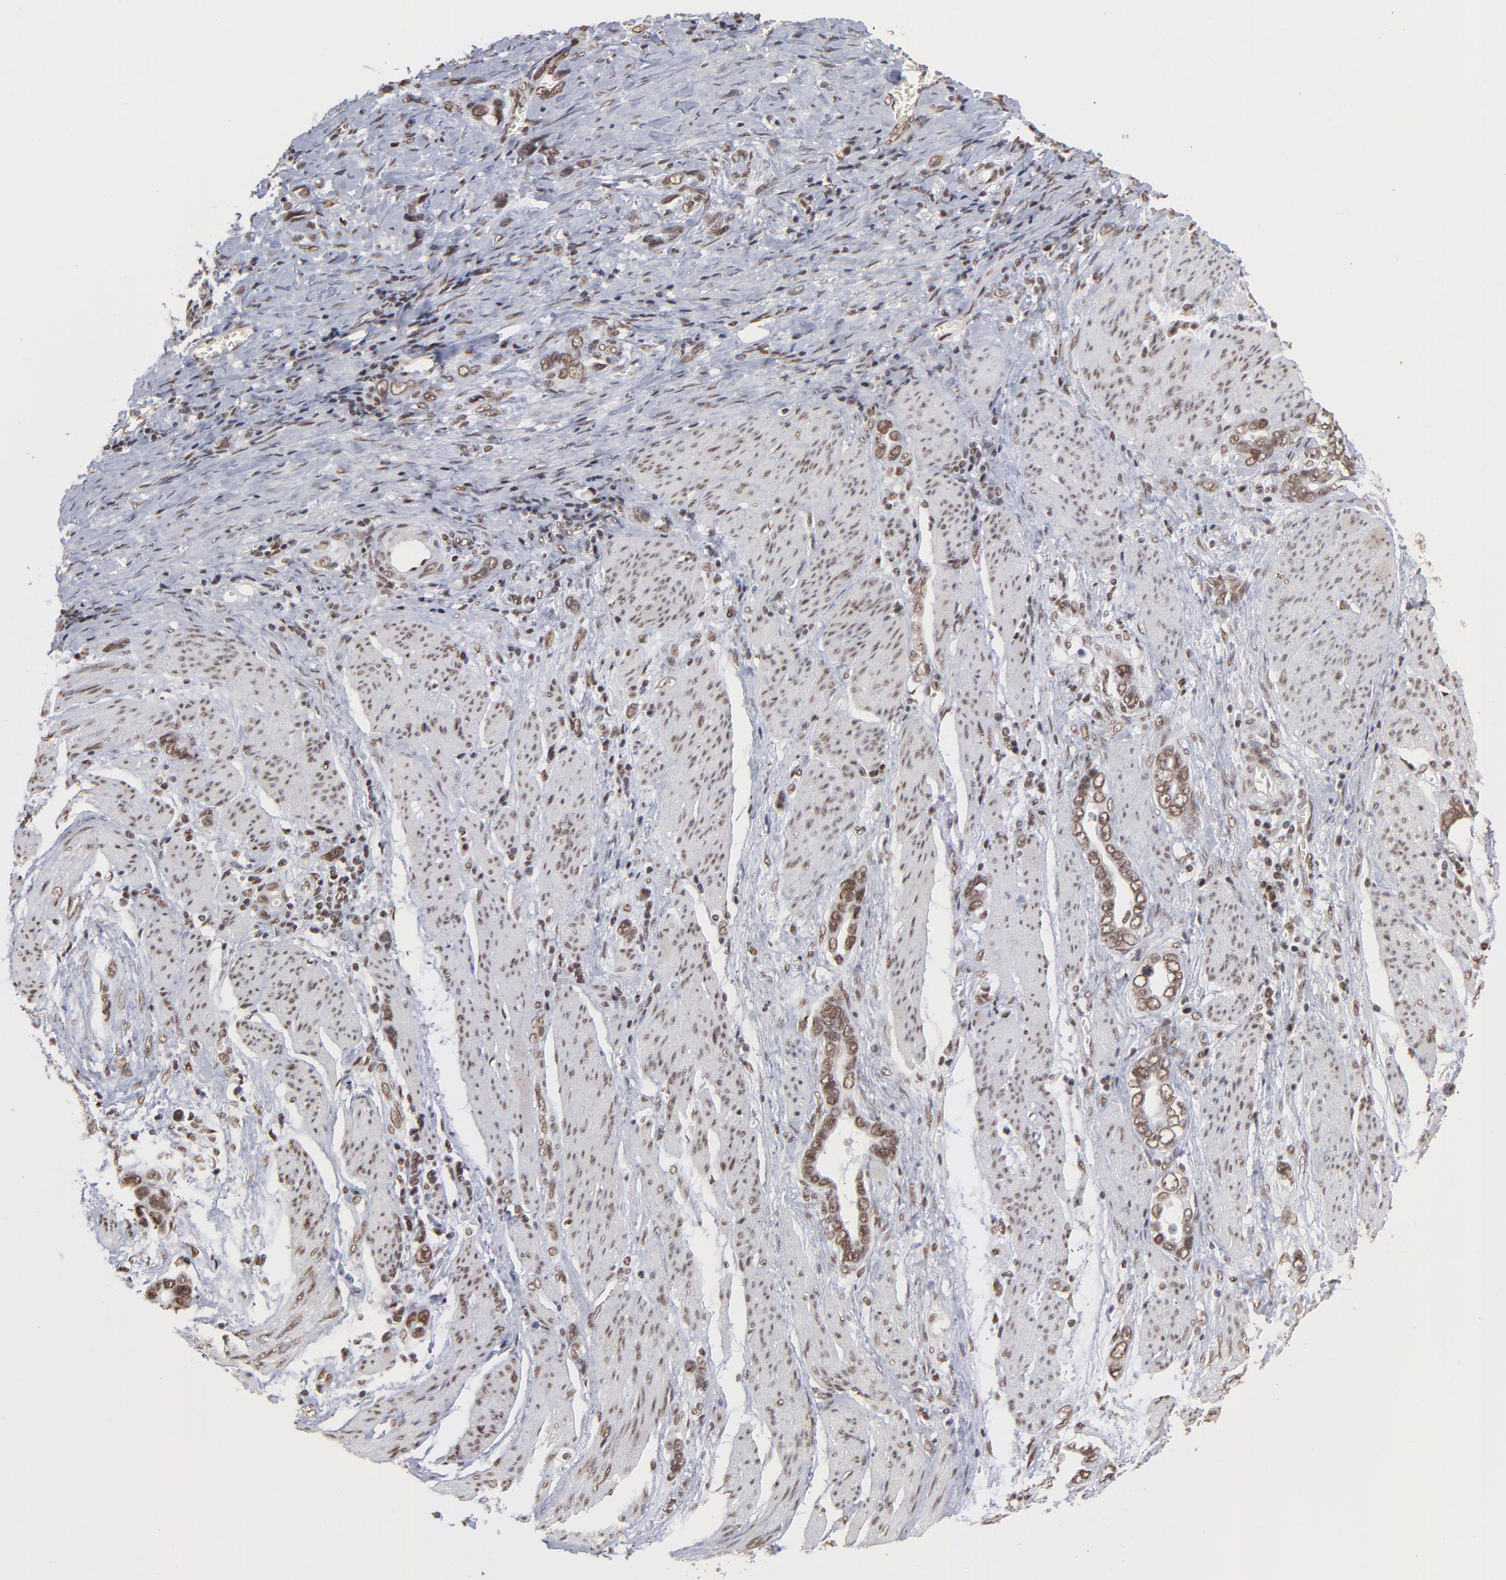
{"staining": {"intensity": "moderate", "quantity": ">75%", "location": "nuclear"}, "tissue": "stomach cancer", "cell_type": "Tumor cells", "image_type": "cancer", "snomed": [{"axis": "morphology", "description": "Adenocarcinoma, NOS"}, {"axis": "topography", "description": "Stomach"}], "caption": "Immunohistochemistry of human stomach cancer displays medium levels of moderate nuclear expression in about >75% of tumor cells. Using DAB (brown) and hematoxylin (blue) stains, captured at high magnification using brightfield microscopy.", "gene": "ZNF3", "patient": {"sex": "male", "age": 78}}